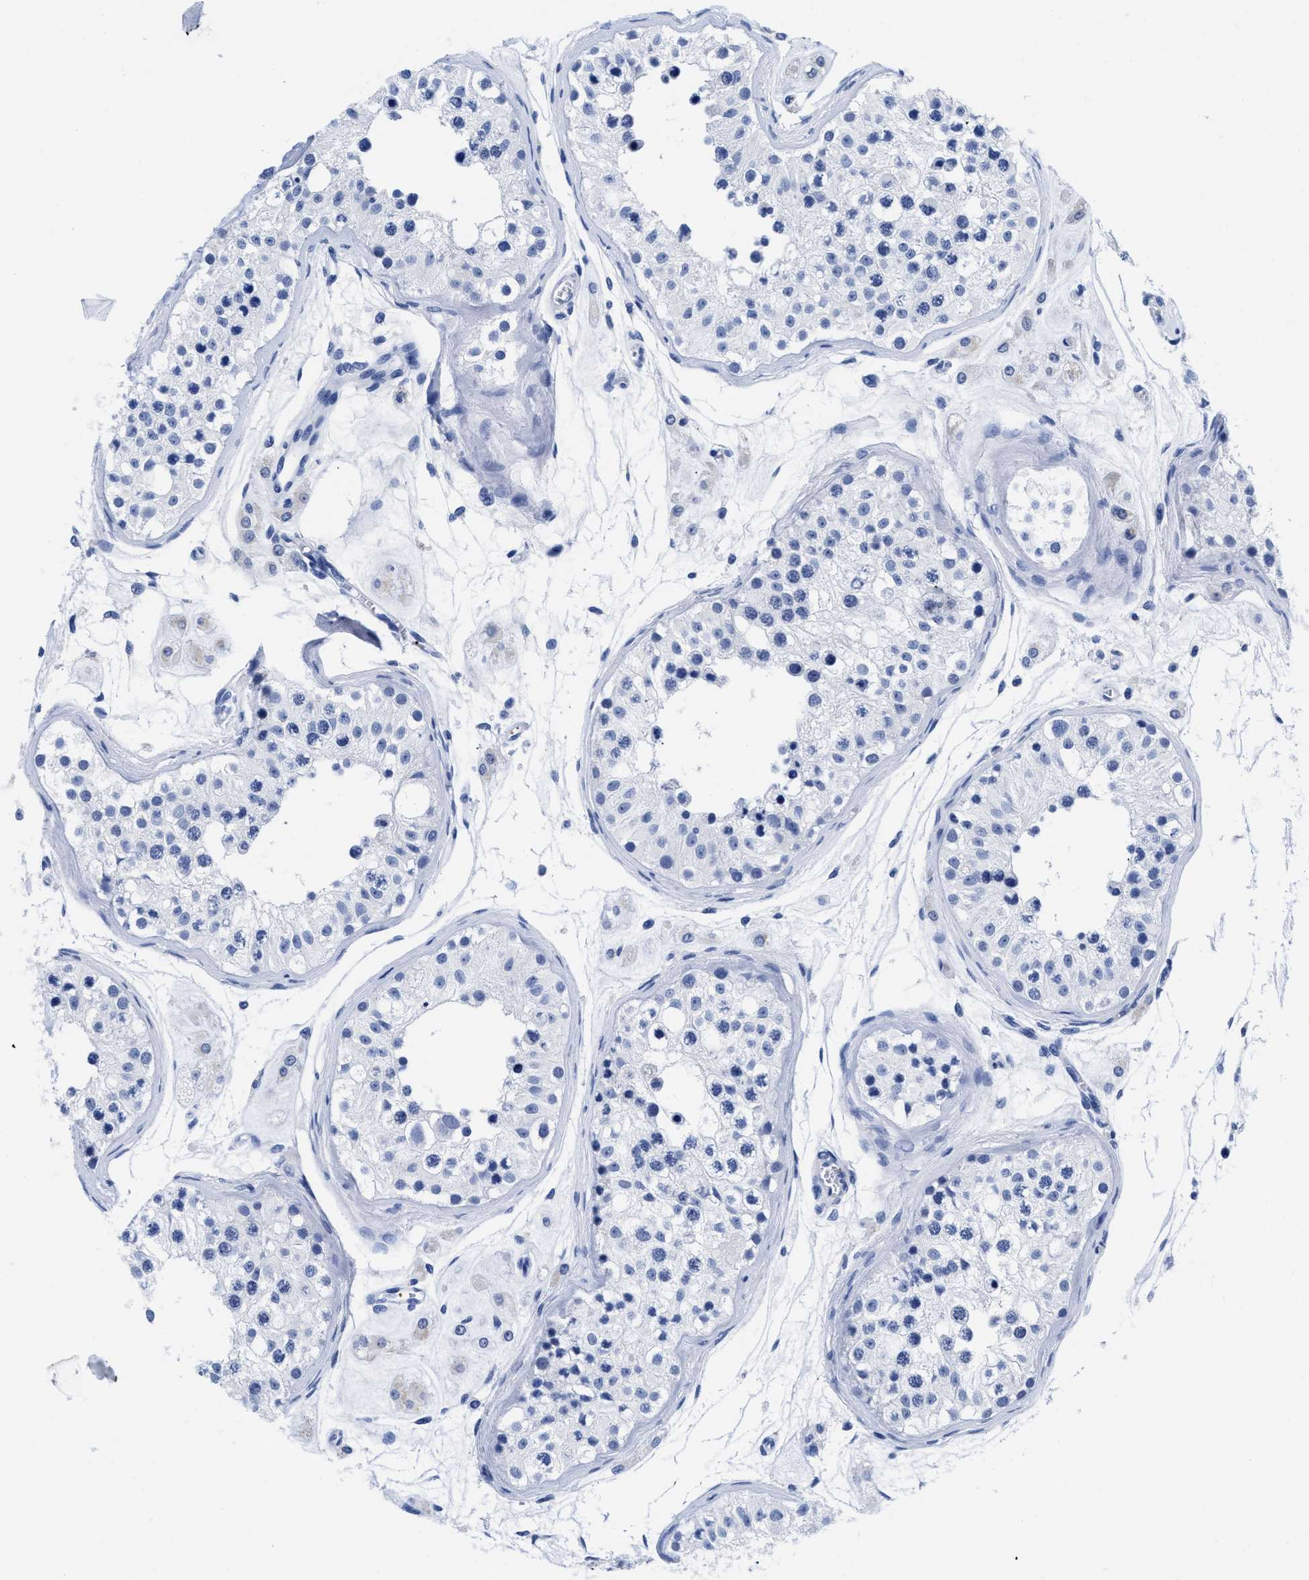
{"staining": {"intensity": "negative", "quantity": "none", "location": "none"}, "tissue": "testis", "cell_type": "Cells in seminiferous ducts", "image_type": "normal", "snomed": [{"axis": "morphology", "description": "Normal tissue, NOS"}, {"axis": "morphology", "description": "Adenocarcinoma, metastatic, NOS"}, {"axis": "topography", "description": "Testis"}], "caption": "Cells in seminiferous ducts show no significant protein expression in unremarkable testis. Brightfield microscopy of IHC stained with DAB (brown) and hematoxylin (blue), captured at high magnification.", "gene": "TREML1", "patient": {"sex": "male", "age": 26}}